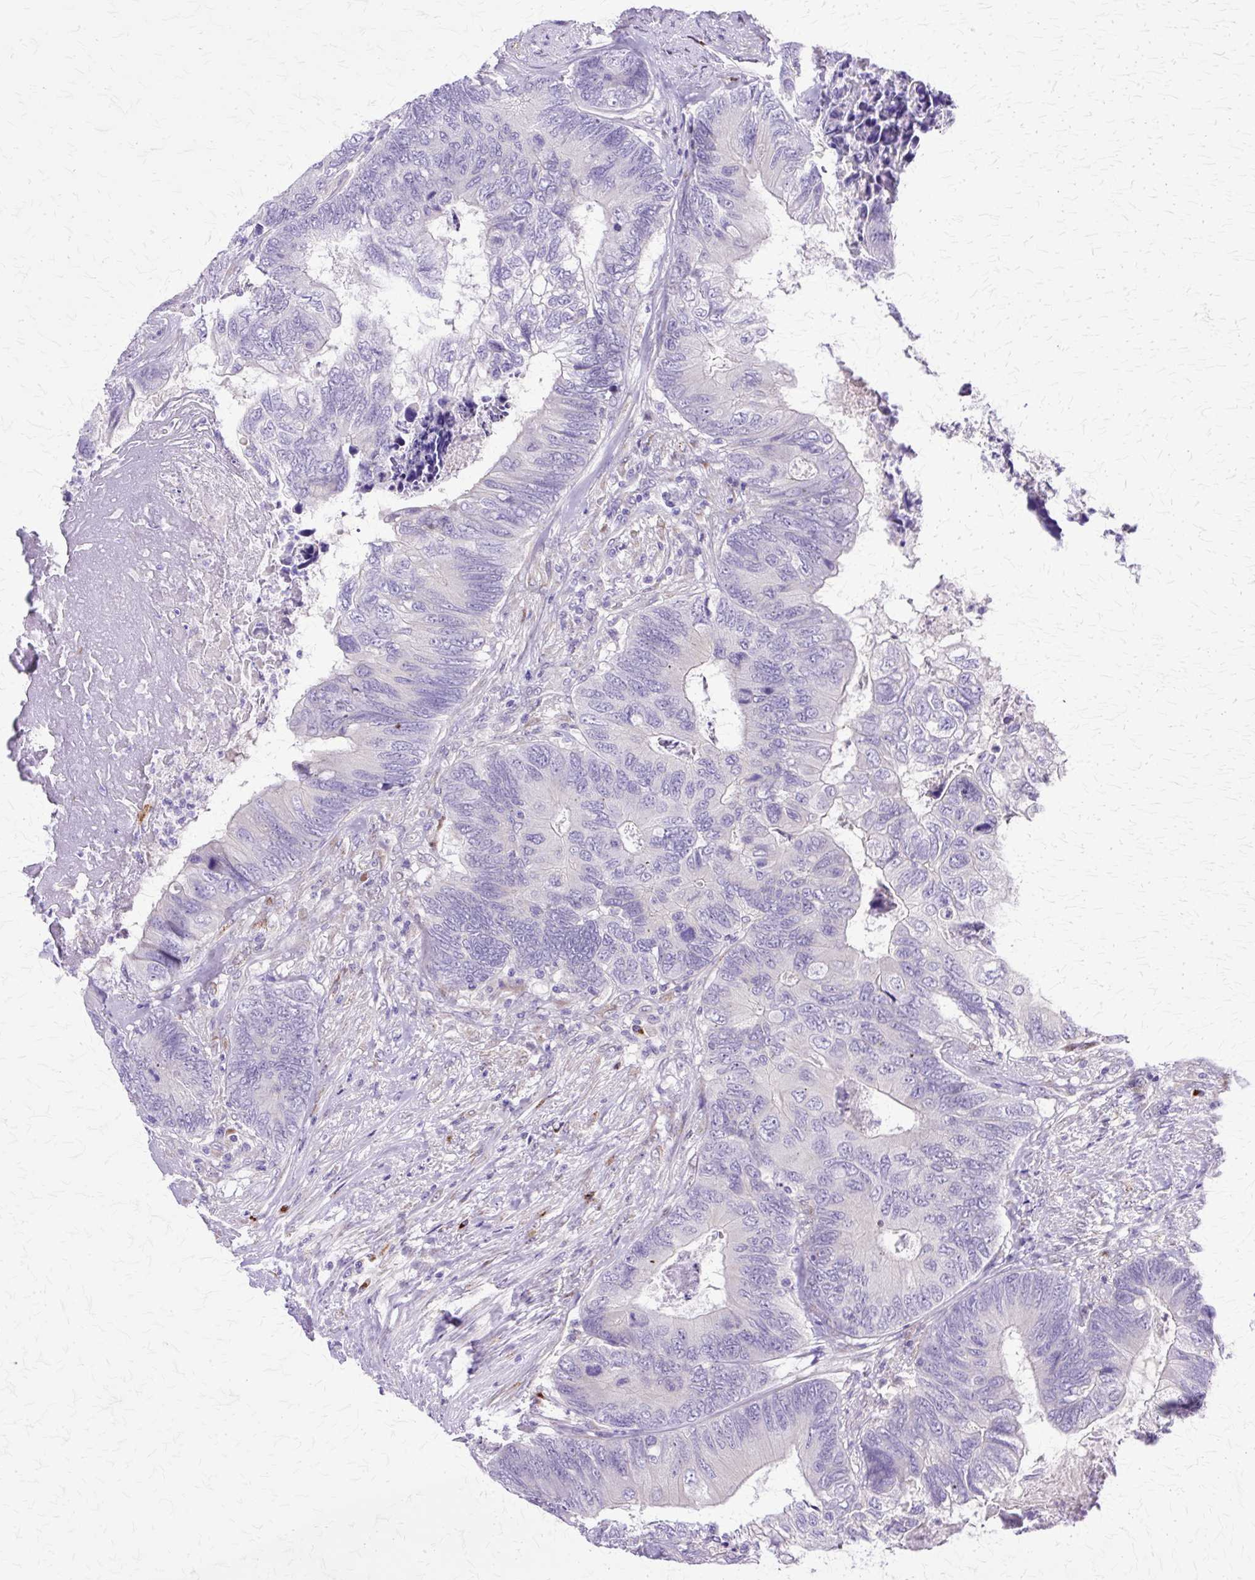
{"staining": {"intensity": "negative", "quantity": "none", "location": "none"}, "tissue": "colorectal cancer", "cell_type": "Tumor cells", "image_type": "cancer", "snomed": [{"axis": "morphology", "description": "Adenocarcinoma, NOS"}, {"axis": "topography", "description": "Colon"}], "caption": "Tumor cells are negative for protein expression in human colorectal cancer (adenocarcinoma).", "gene": "TBC1D3G", "patient": {"sex": "female", "age": 67}}